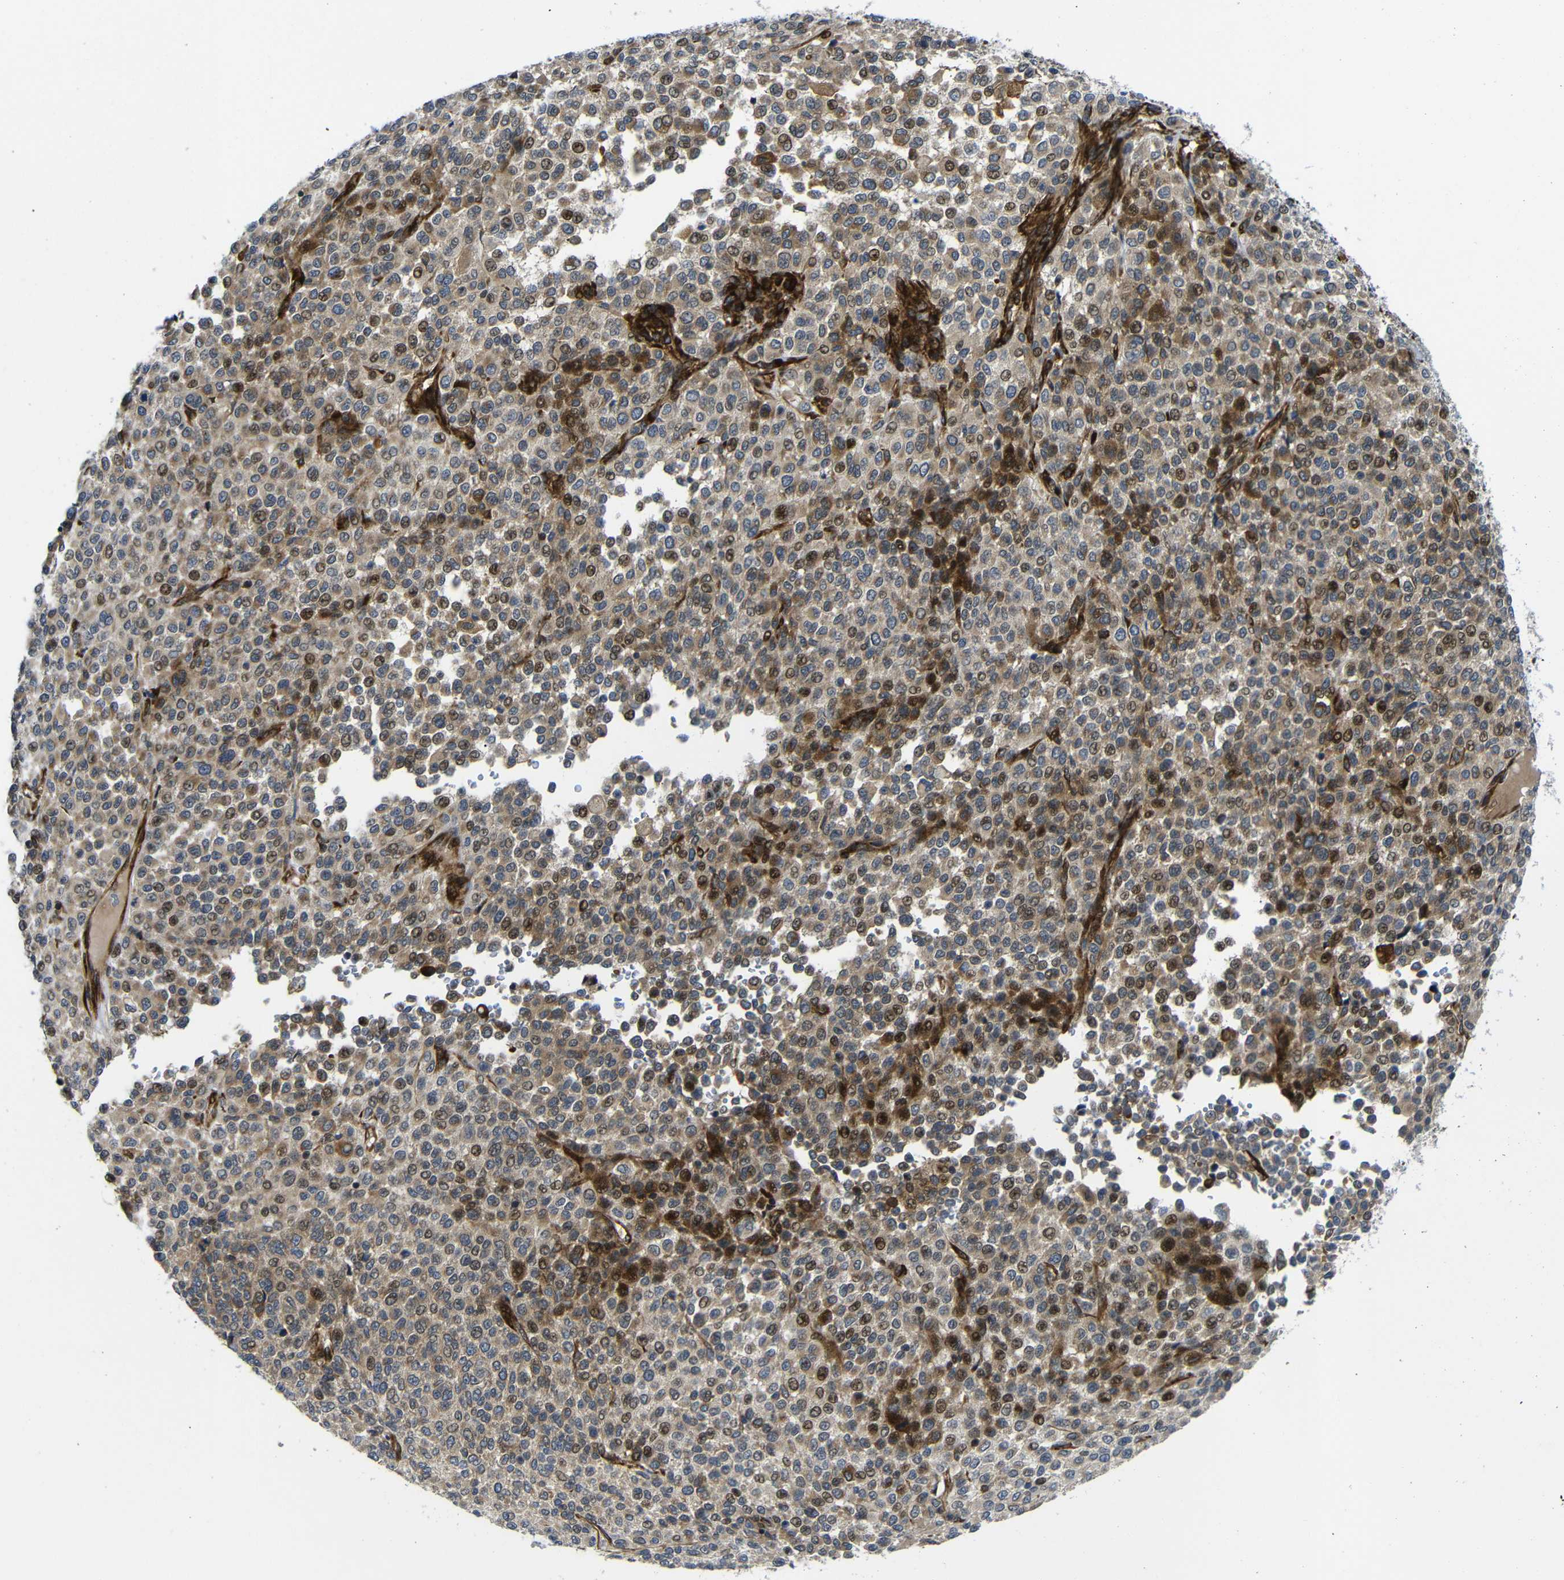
{"staining": {"intensity": "moderate", "quantity": ">75%", "location": "cytoplasmic/membranous,nuclear"}, "tissue": "melanoma", "cell_type": "Tumor cells", "image_type": "cancer", "snomed": [{"axis": "morphology", "description": "Malignant melanoma, Metastatic site"}, {"axis": "topography", "description": "Pancreas"}], "caption": "Tumor cells display medium levels of moderate cytoplasmic/membranous and nuclear expression in approximately >75% of cells in human melanoma.", "gene": "PARP14", "patient": {"sex": "female", "age": 30}}